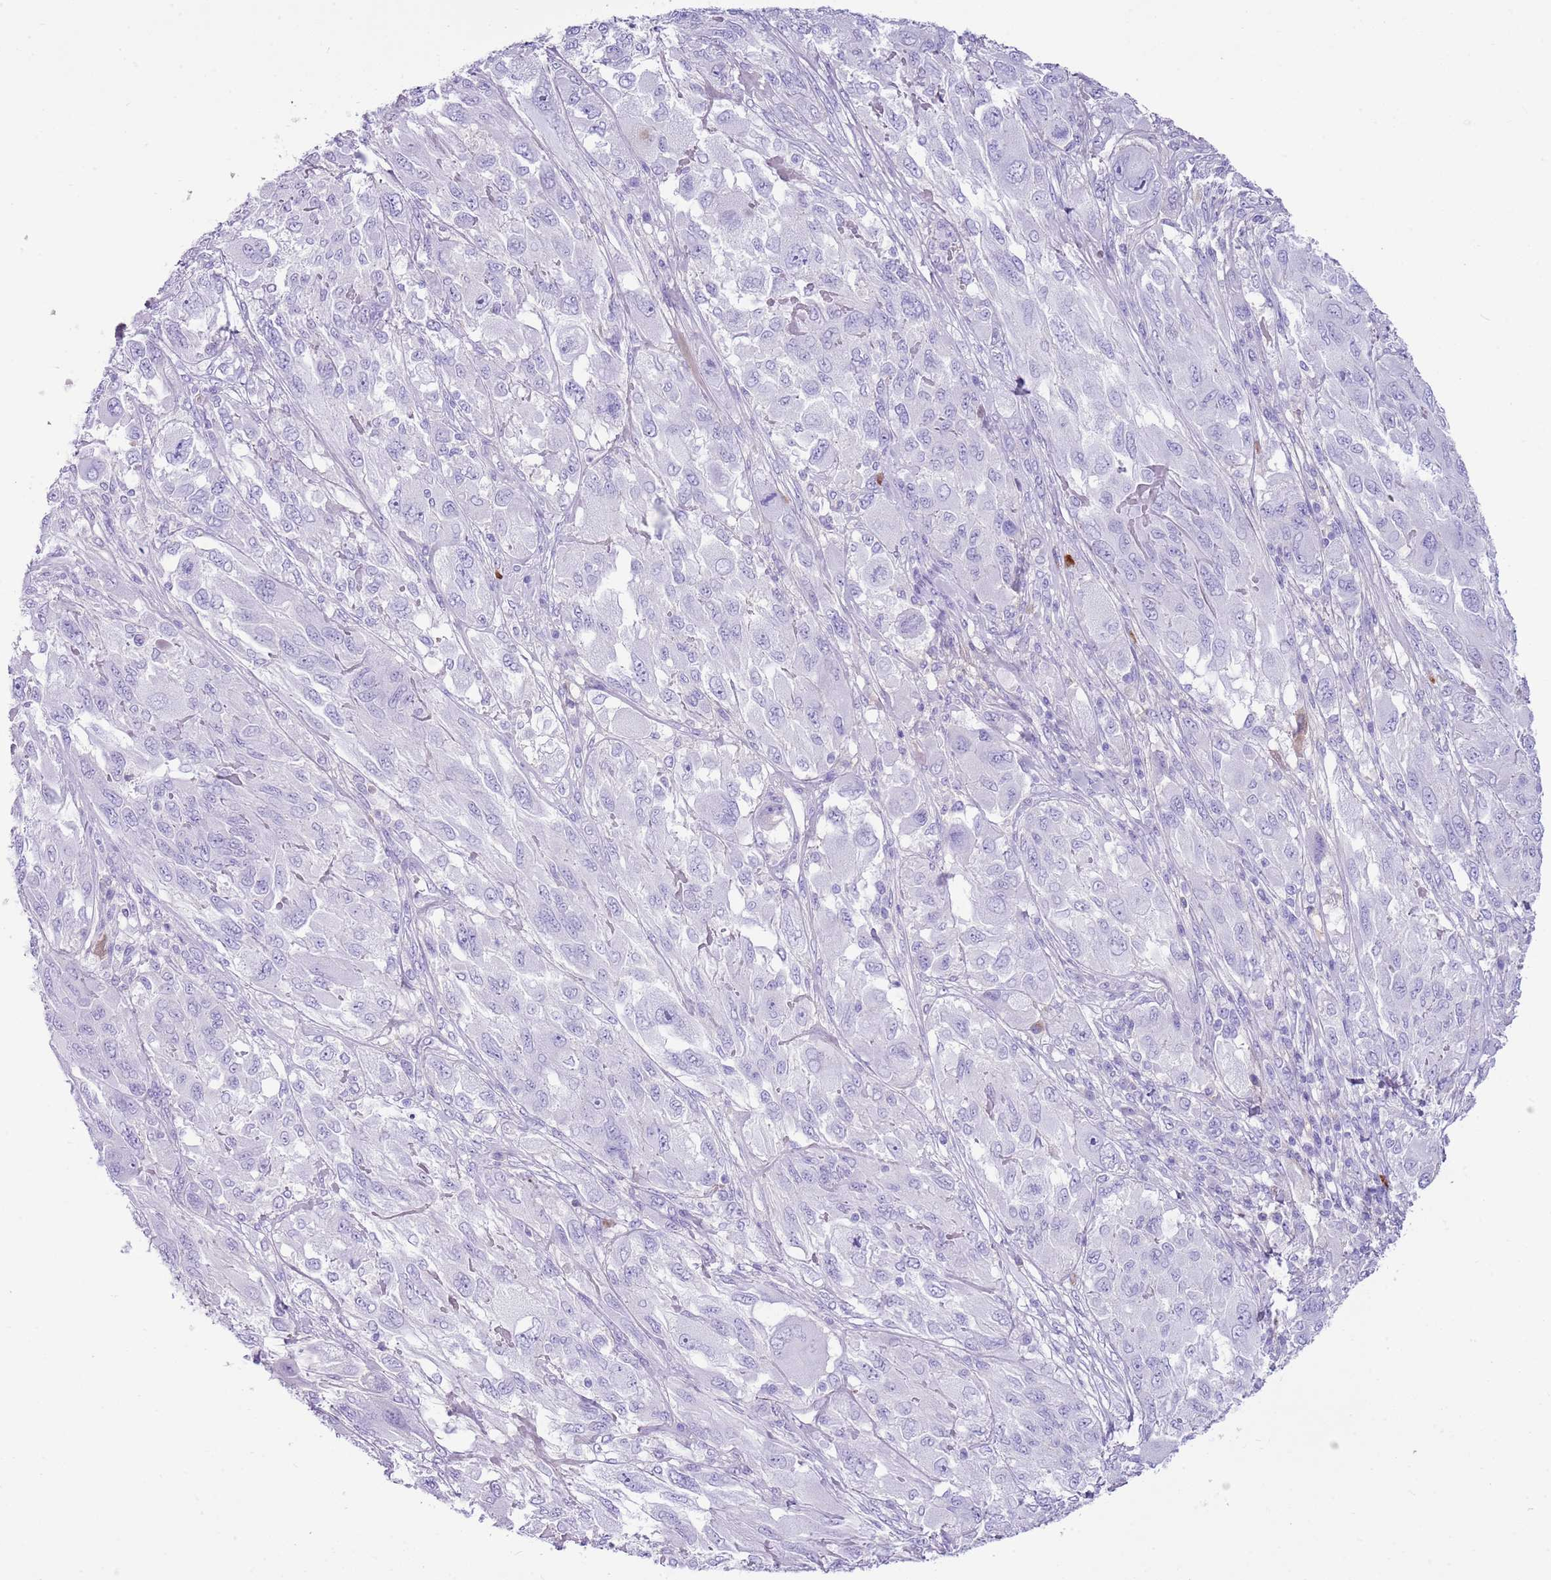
{"staining": {"intensity": "negative", "quantity": "none", "location": "none"}, "tissue": "melanoma", "cell_type": "Tumor cells", "image_type": "cancer", "snomed": [{"axis": "morphology", "description": "Malignant melanoma, NOS"}, {"axis": "topography", "description": "Skin"}], "caption": "Micrograph shows no significant protein expression in tumor cells of malignant melanoma. Nuclei are stained in blue.", "gene": "IGKV3D-11", "patient": {"sex": "female", "age": 91}}